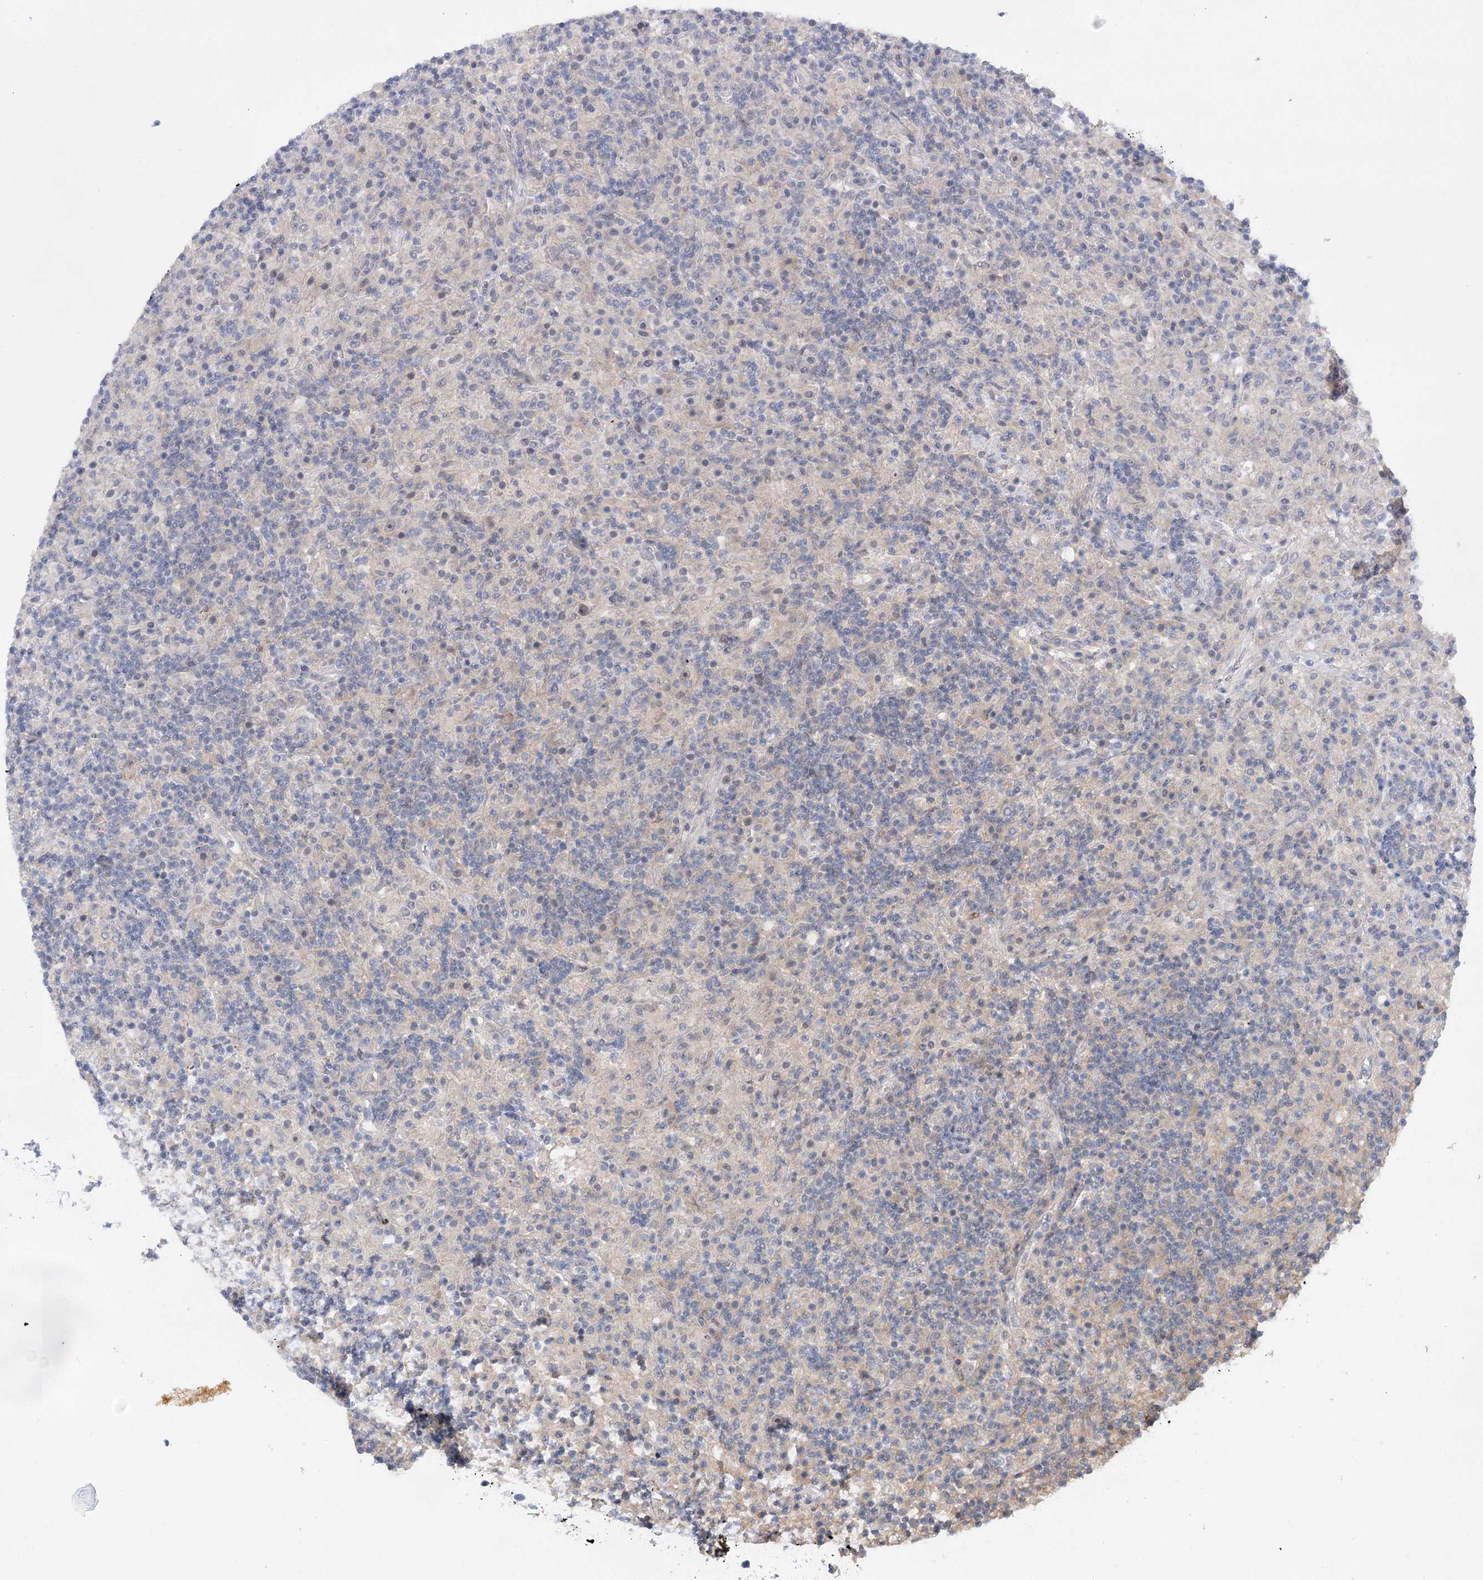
{"staining": {"intensity": "weak", "quantity": "<25%", "location": "cytoplasmic/membranous"}, "tissue": "lymphoma", "cell_type": "Tumor cells", "image_type": "cancer", "snomed": [{"axis": "morphology", "description": "Hodgkin's disease, NOS"}, {"axis": "topography", "description": "Lymph node"}], "caption": "Immunohistochemical staining of Hodgkin's disease displays no significant positivity in tumor cells.", "gene": "TENM2", "patient": {"sex": "male", "age": 70}}